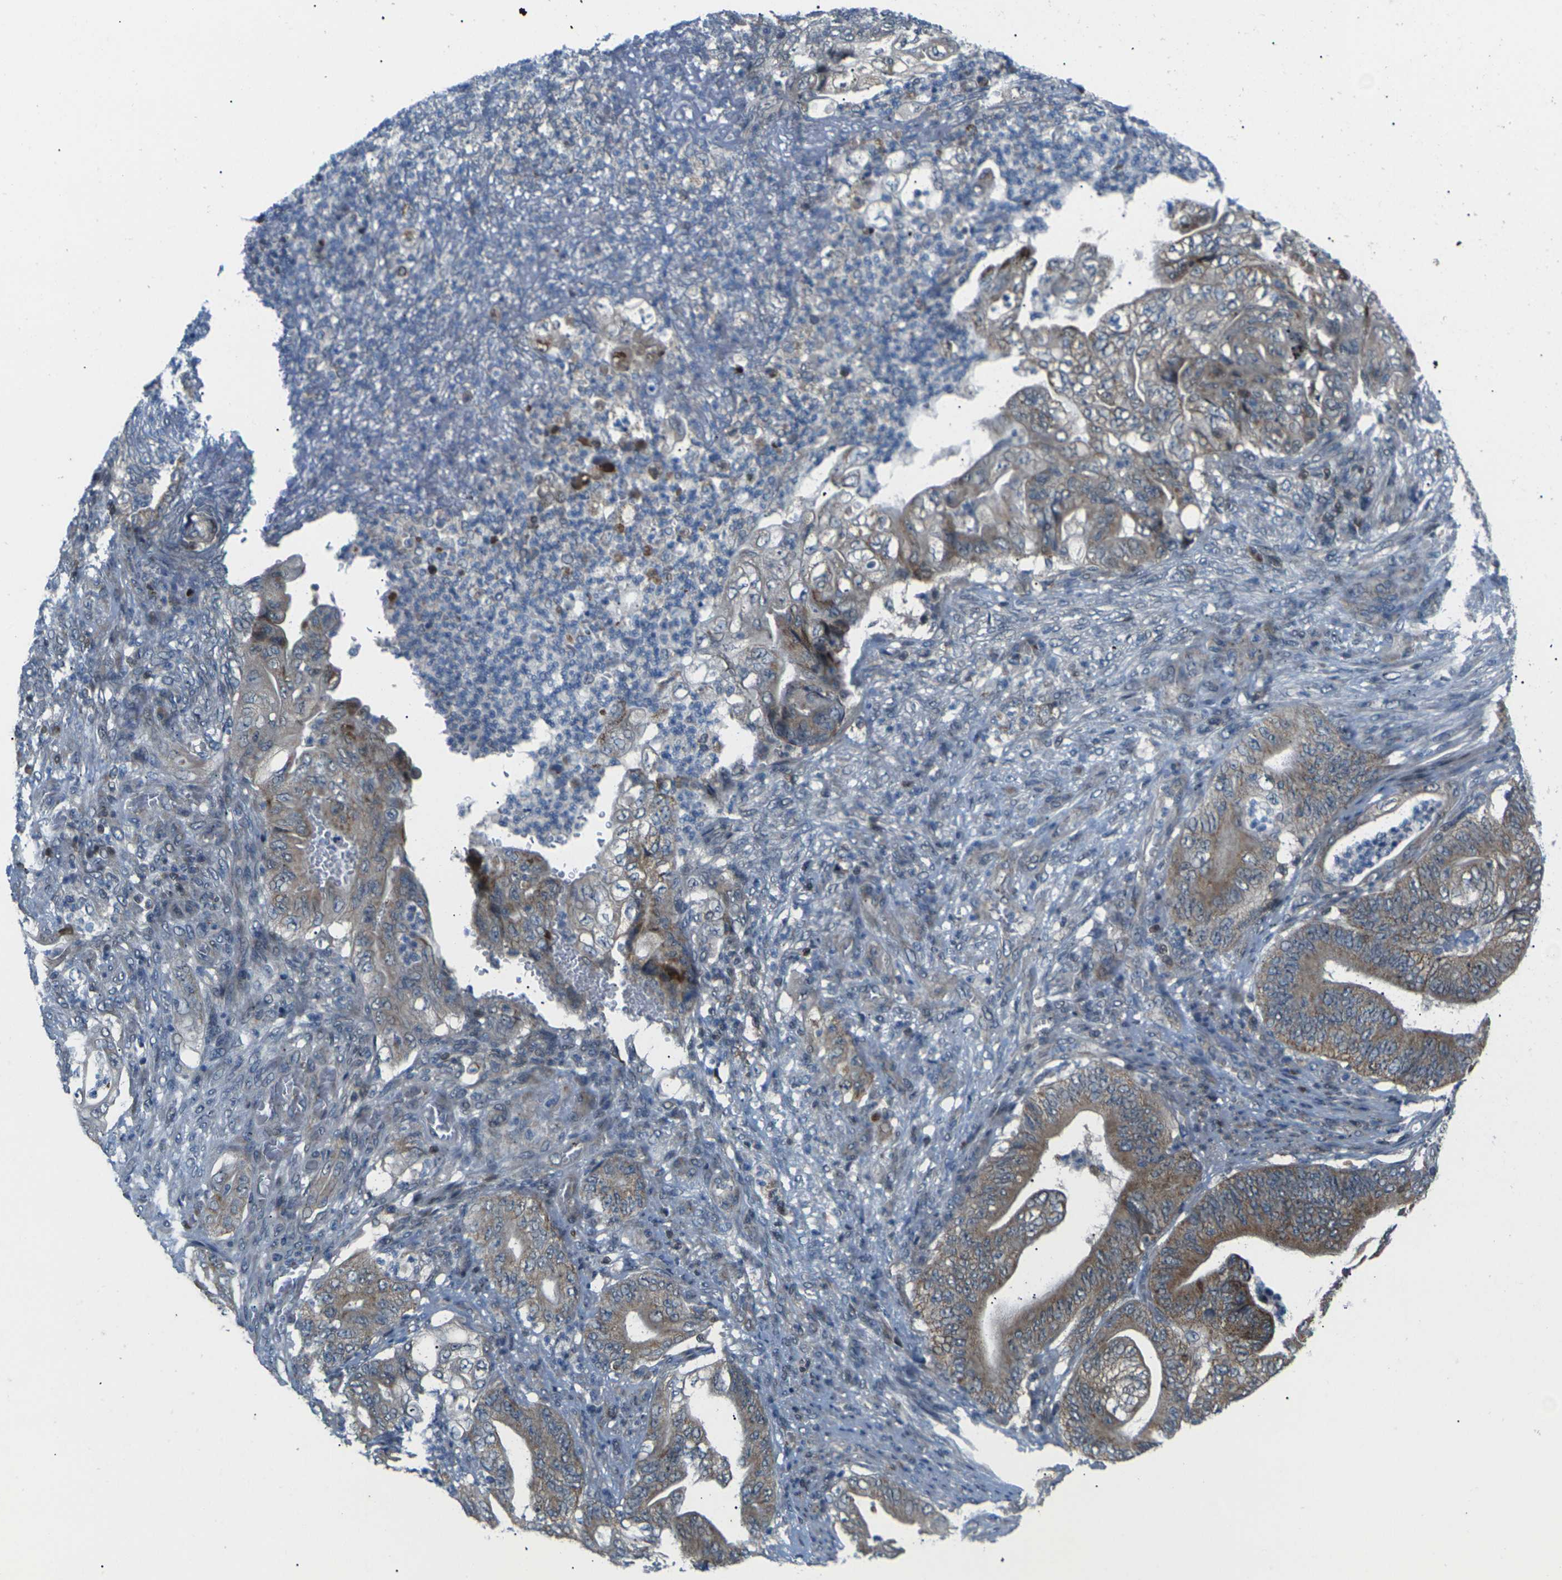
{"staining": {"intensity": "moderate", "quantity": ">75%", "location": "cytoplasmic/membranous"}, "tissue": "stomach cancer", "cell_type": "Tumor cells", "image_type": "cancer", "snomed": [{"axis": "morphology", "description": "Adenocarcinoma, NOS"}, {"axis": "topography", "description": "Stomach"}], "caption": "Stomach adenocarcinoma stained for a protein shows moderate cytoplasmic/membranous positivity in tumor cells.", "gene": "RPS6KA3", "patient": {"sex": "female", "age": 73}}